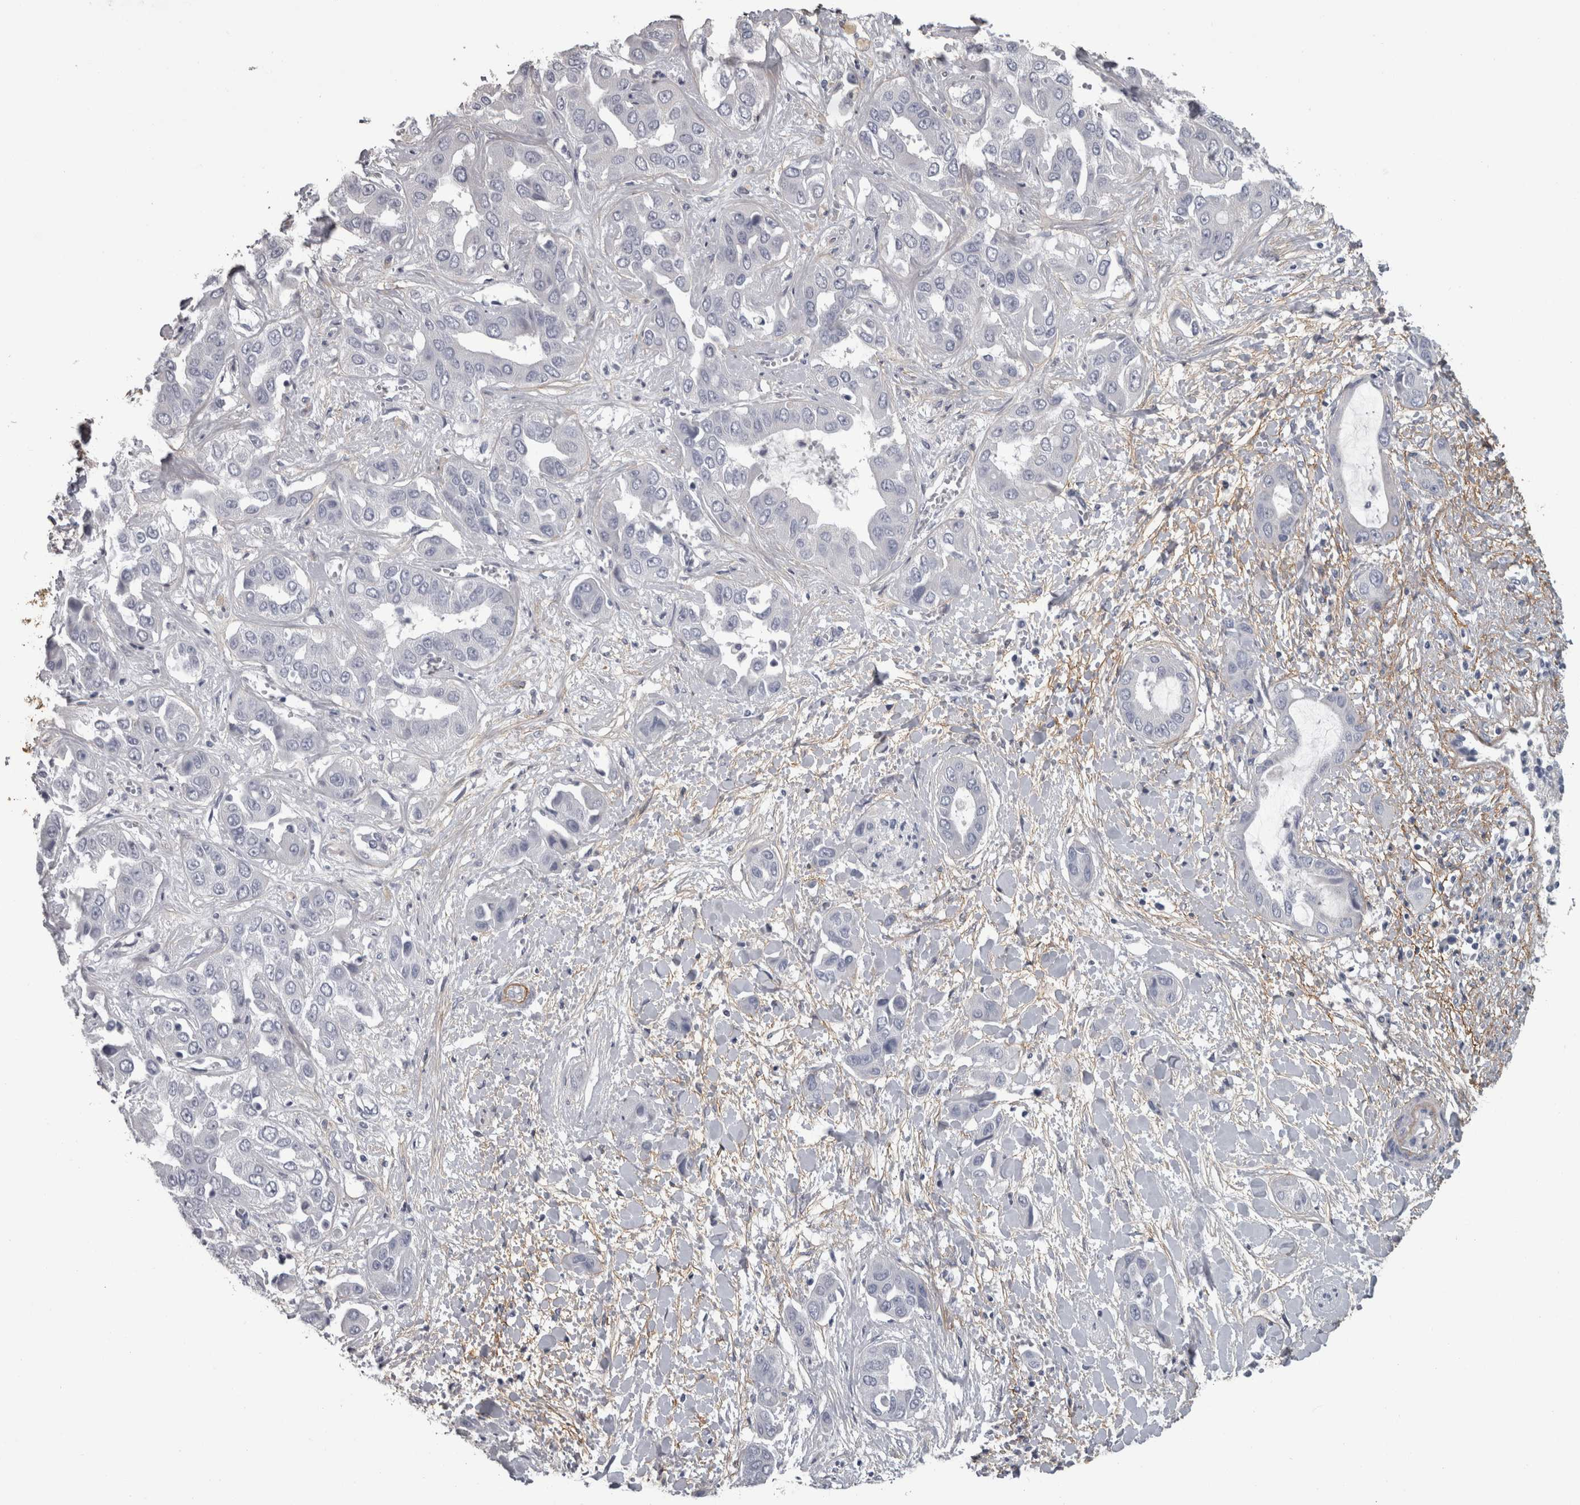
{"staining": {"intensity": "negative", "quantity": "none", "location": "none"}, "tissue": "liver cancer", "cell_type": "Tumor cells", "image_type": "cancer", "snomed": [{"axis": "morphology", "description": "Cholangiocarcinoma"}, {"axis": "topography", "description": "Liver"}], "caption": "Micrograph shows no protein positivity in tumor cells of cholangiocarcinoma (liver) tissue.", "gene": "EFEMP2", "patient": {"sex": "female", "age": 52}}